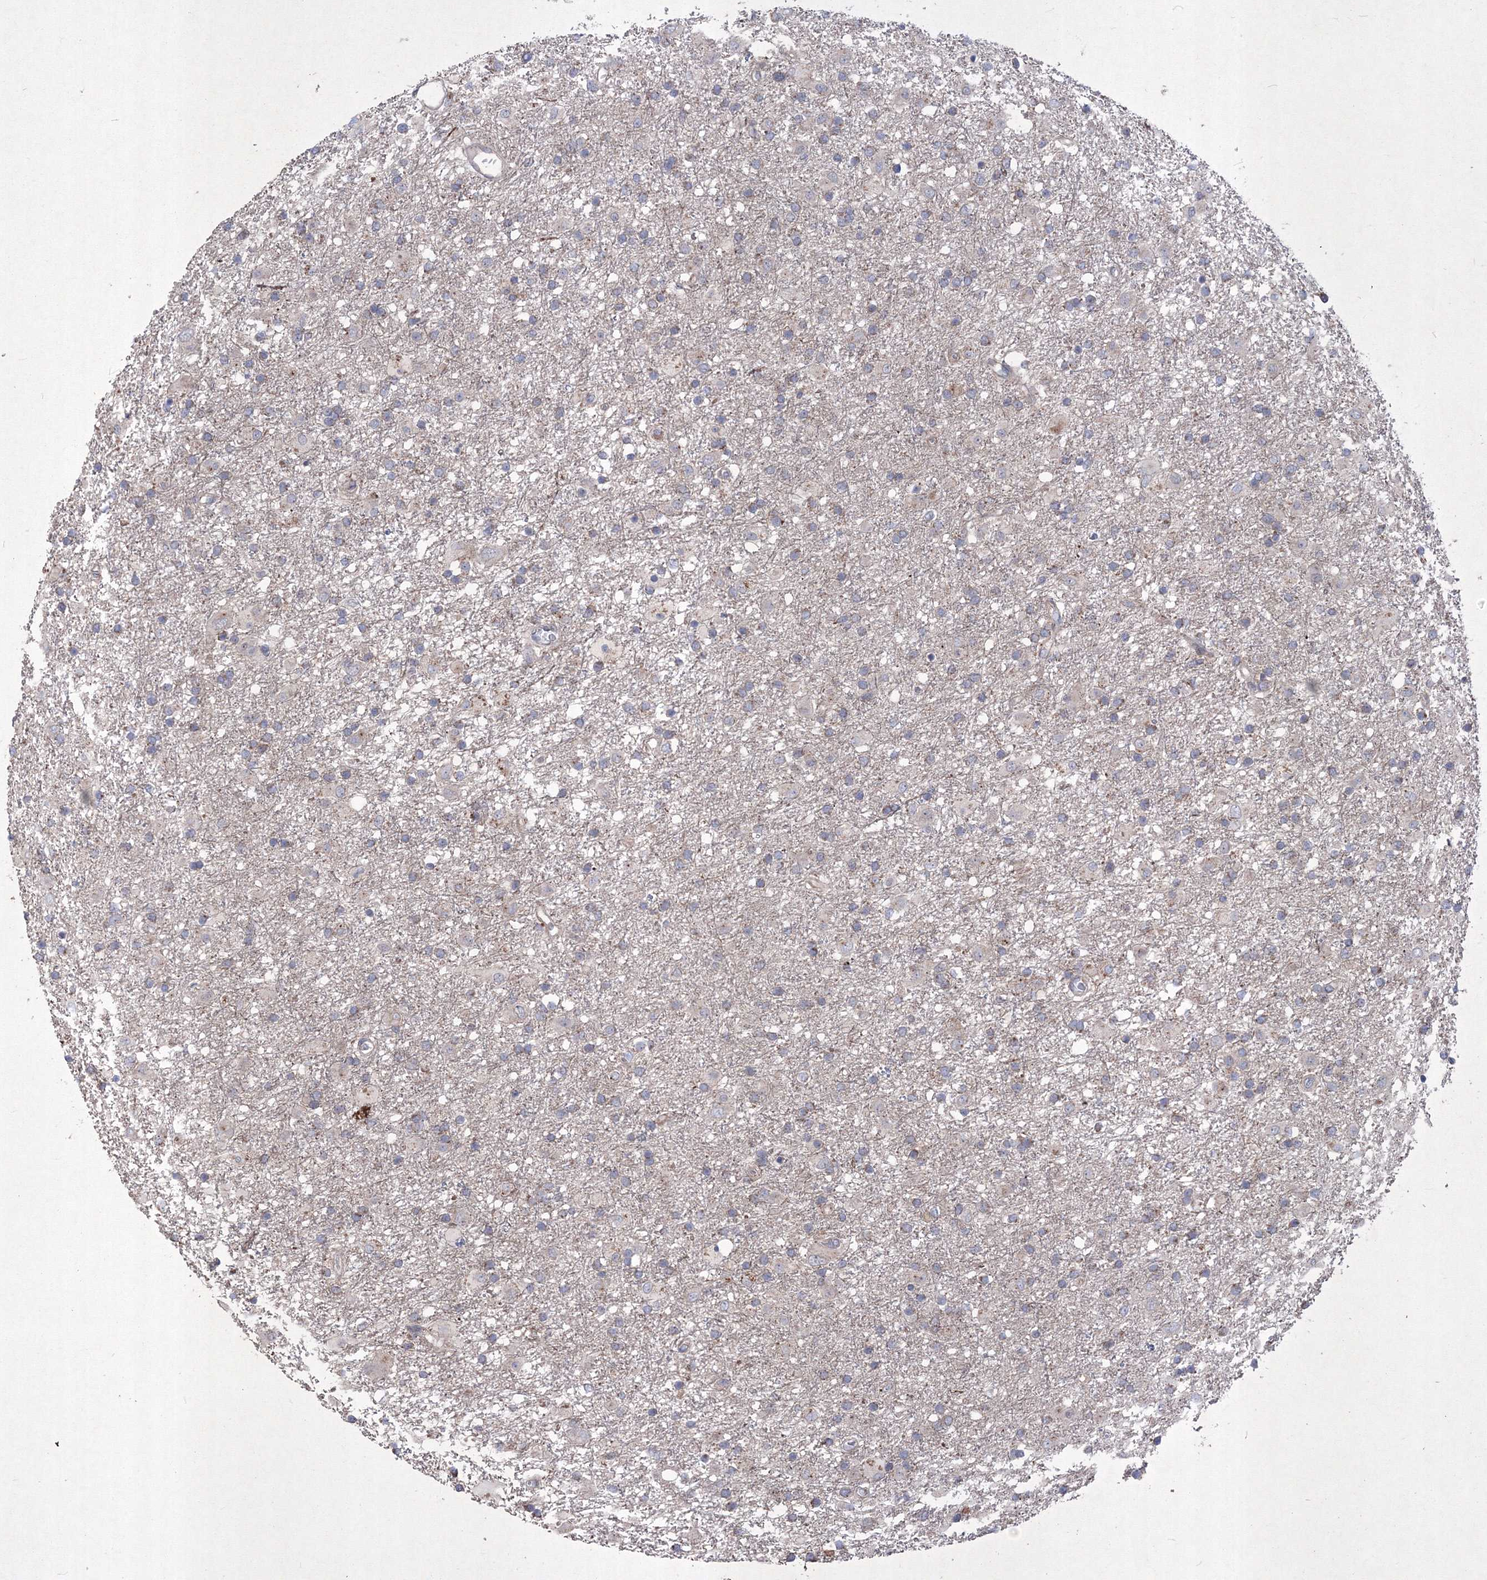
{"staining": {"intensity": "negative", "quantity": "none", "location": "none"}, "tissue": "glioma", "cell_type": "Tumor cells", "image_type": "cancer", "snomed": [{"axis": "morphology", "description": "Glioma, malignant, Low grade"}, {"axis": "topography", "description": "Brain"}], "caption": "Histopathology image shows no significant protein positivity in tumor cells of glioma.", "gene": "MTRF1L", "patient": {"sex": "male", "age": 65}}